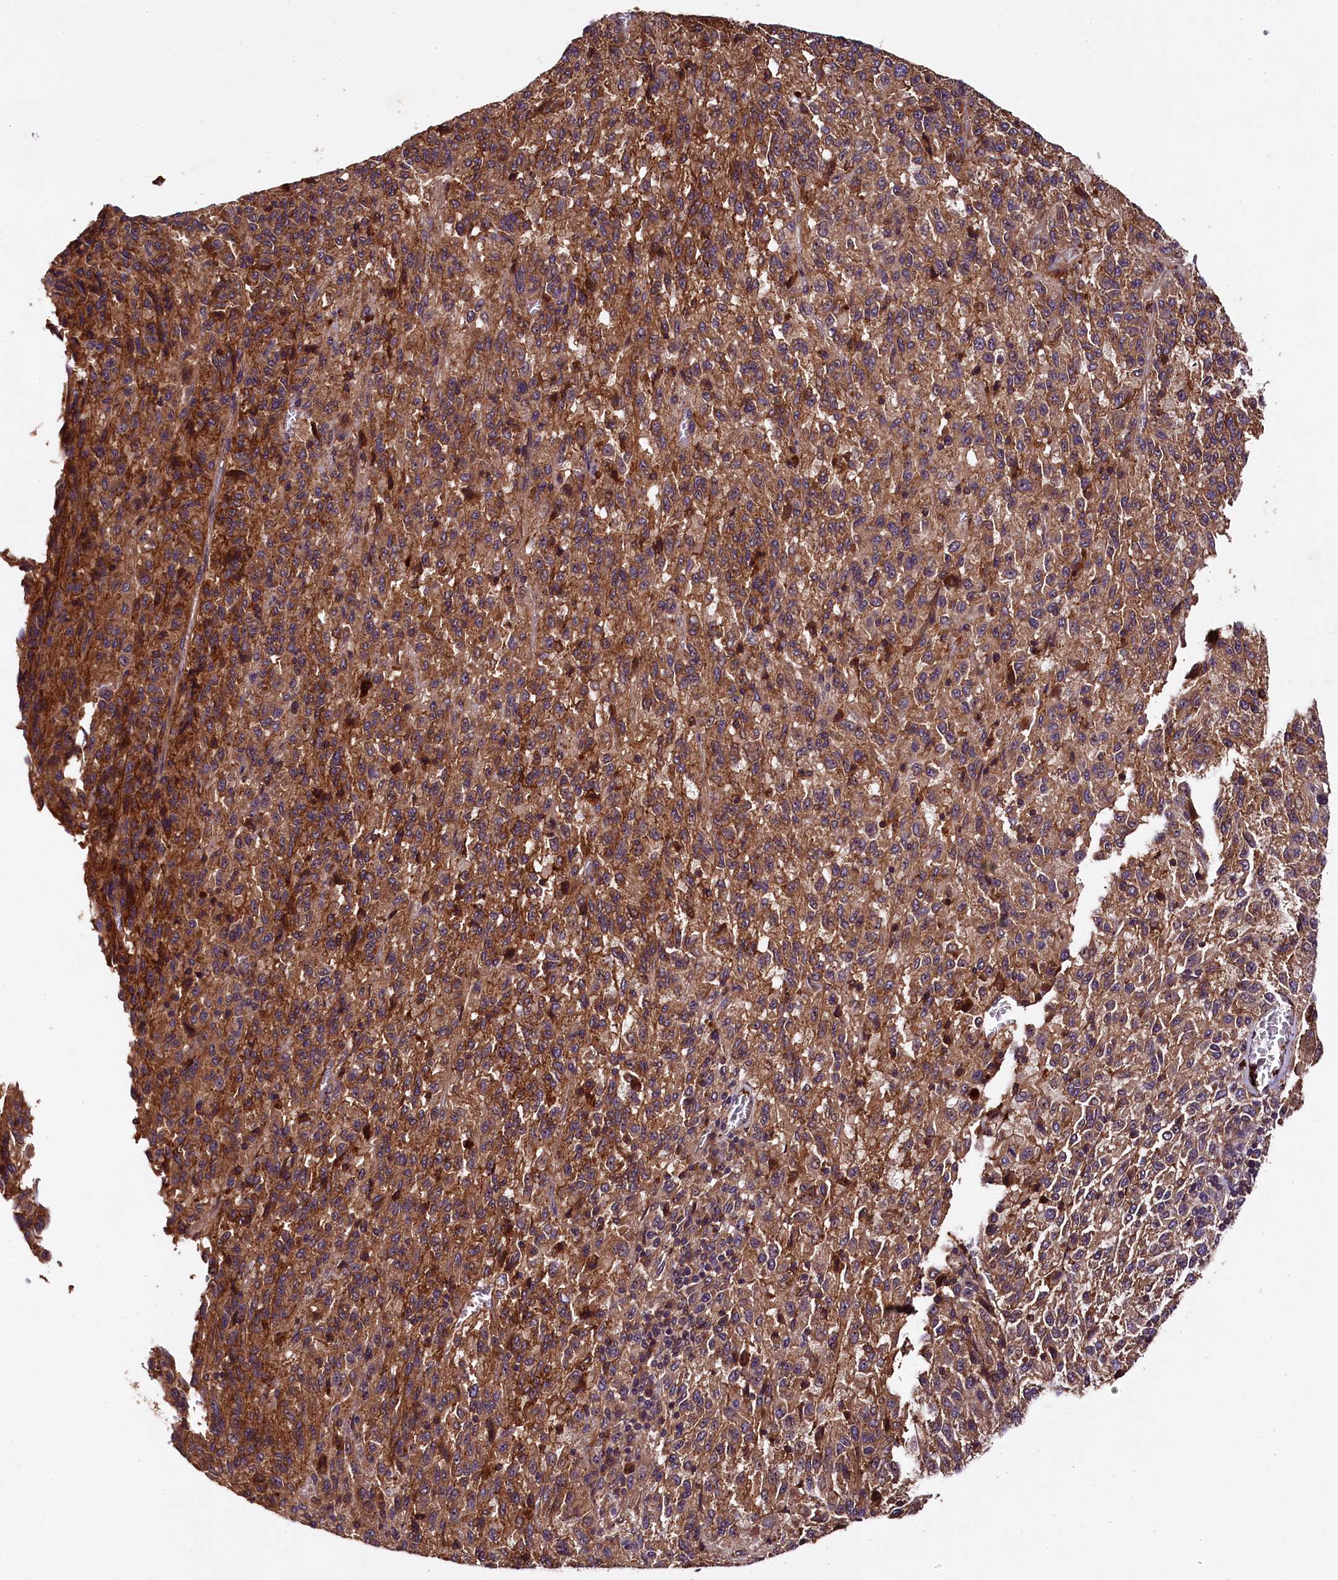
{"staining": {"intensity": "strong", "quantity": ">75%", "location": "cytoplasmic/membranous"}, "tissue": "melanoma", "cell_type": "Tumor cells", "image_type": "cancer", "snomed": [{"axis": "morphology", "description": "Malignant melanoma, Metastatic site"}, {"axis": "topography", "description": "Lung"}], "caption": "Immunohistochemical staining of malignant melanoma (metastatic site) reveals strong cytoplasmic/membranous protein positivity in approximately >75% of tumor cells.", "gene": "PLXNB1", "patient": {"sex": "male", "age": 64}}